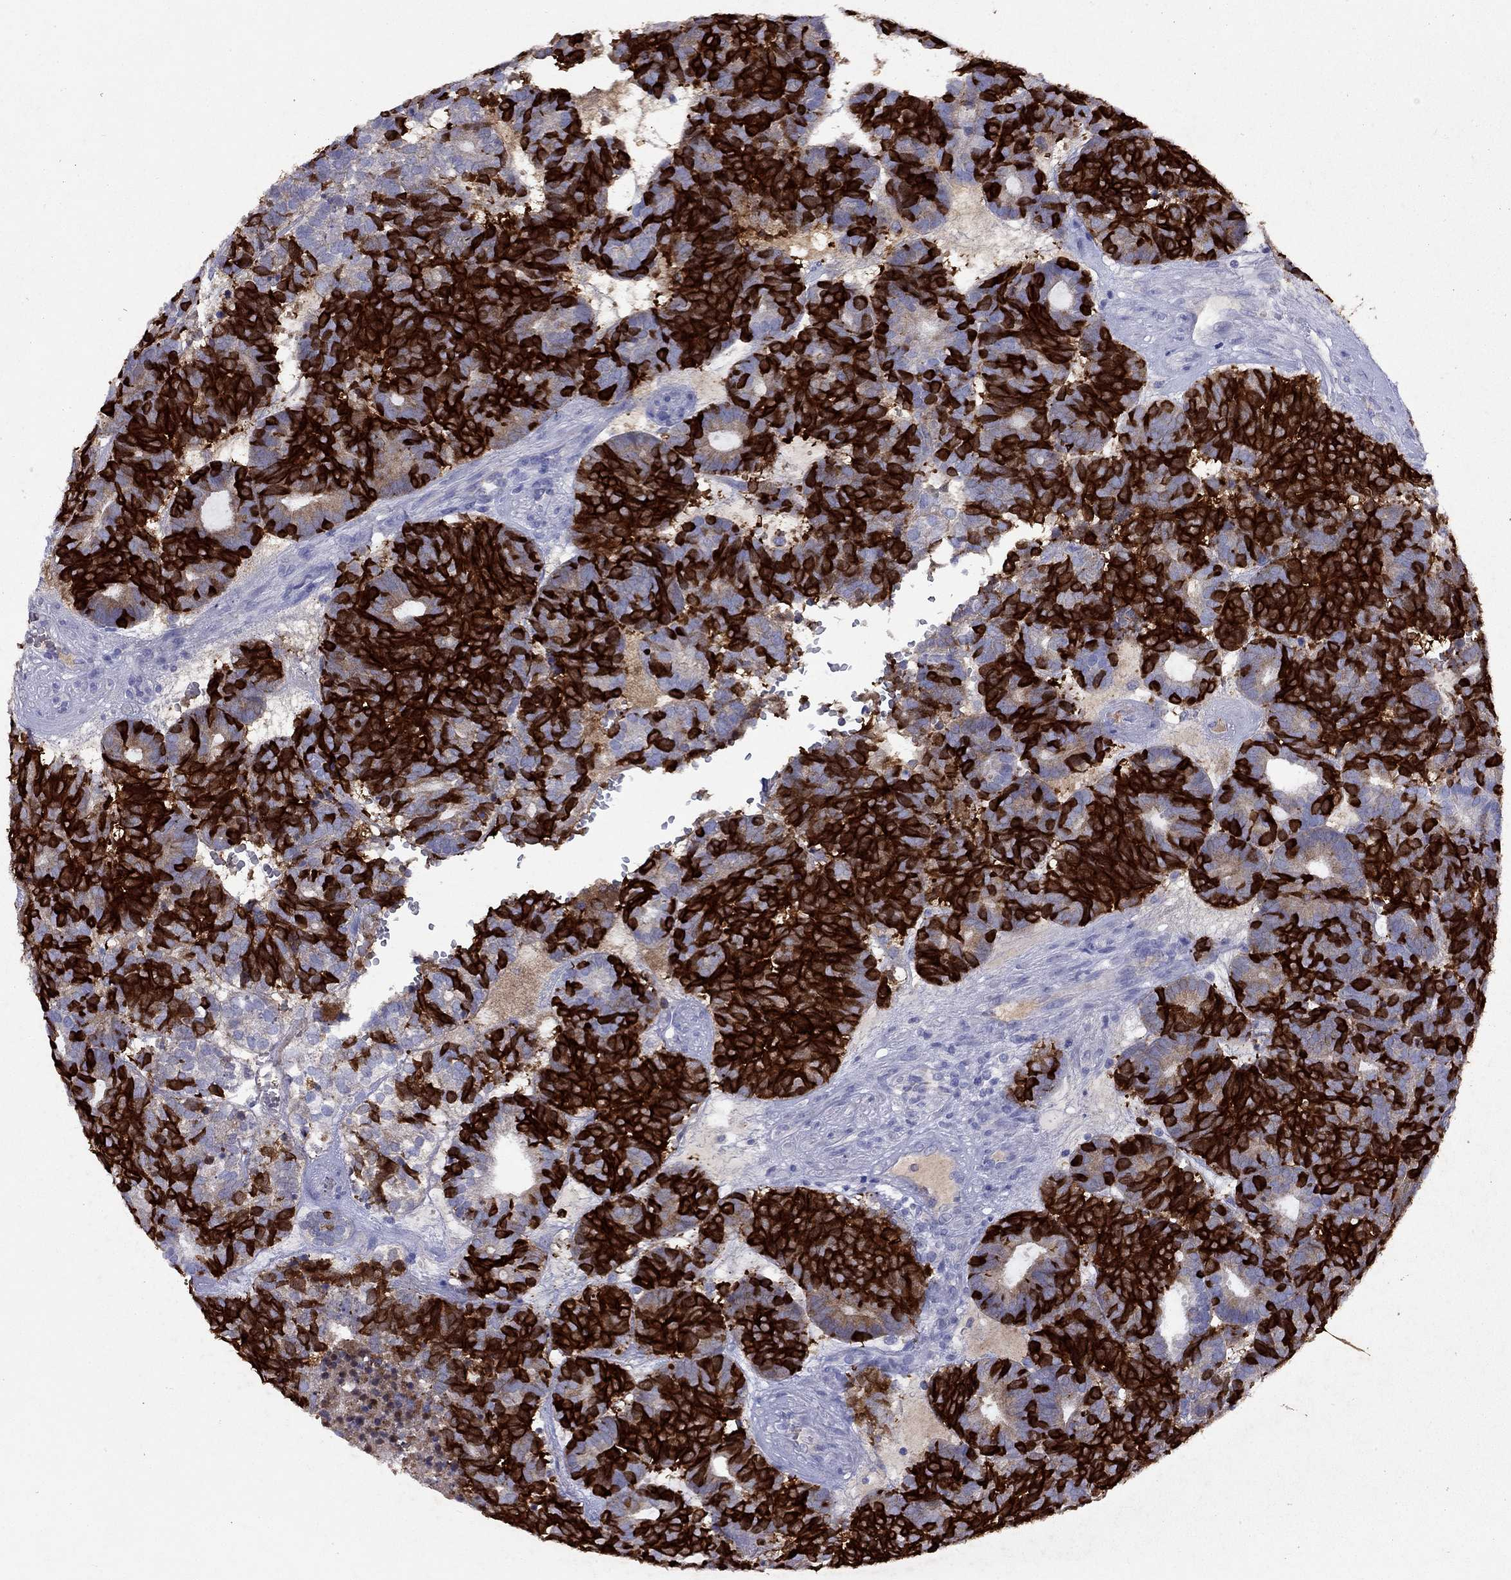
{"staining": {"intensity": "strong", "quantity": "25%-75%", "location": "cytoplasmic/membranous"}, "tissue": "head and neck cancer", "cell_type": "Tumor cells", "image_type": "cancer", "snomed": [{"axis": "morphology", "description": "Adenocarcinoma, NOS"}, {"axis": "topography", "description": "Head-Neck"}], "caption": "Protein analysis of adenocarcinoma (head and neck) tissue demonstrates strong cytoplasmic/membranous positivity in approximately 25%-75% of tumor cells. Using DAB (brown) and hematoxylin (blue) stains, captured at high magnification using brightfield microscopy.", "gene": "GNAT3", "patient": {"sex": "female", "age": 81}}